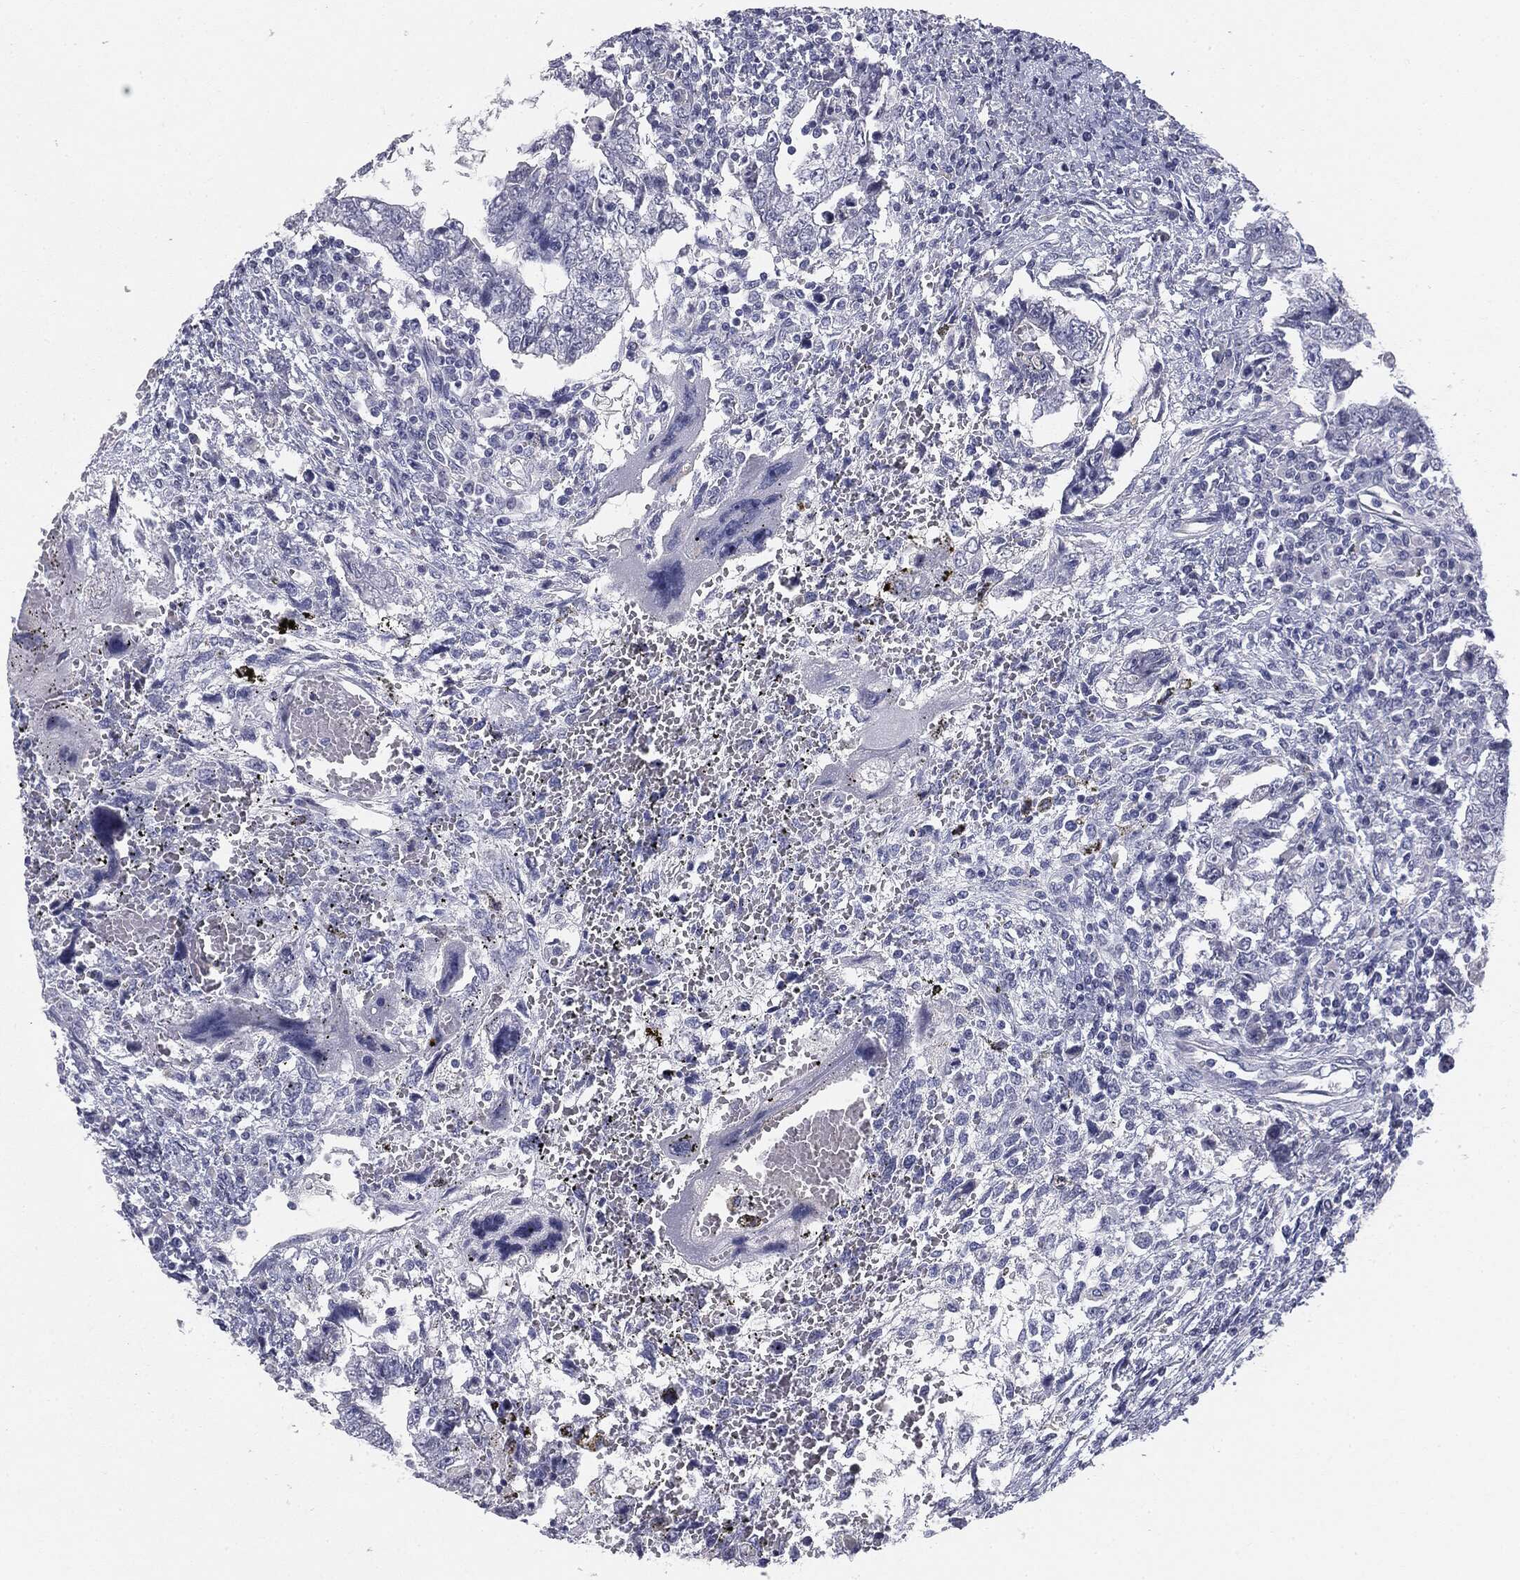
{"staining": {"intensity": "negative", "quantity": "none", "location": "none"}, "tissue": "testis cancer", "cell_type": "Tumor cells", "image_type": "cancer", "snomed": [{"axis": "morphology", "description": "Carcinoma, Embryonal, NOS"}, {"axis": "topography", "description": "Testis"}], "caption": "There is no significant expression in tumor cells of testis cancer. (DAB (3,3'-diaminobenzidine) immunohistochemistry with hematoxylin counter stain).", "gene": "MUC1", "patient": {"sex": "male", "age": 26}}